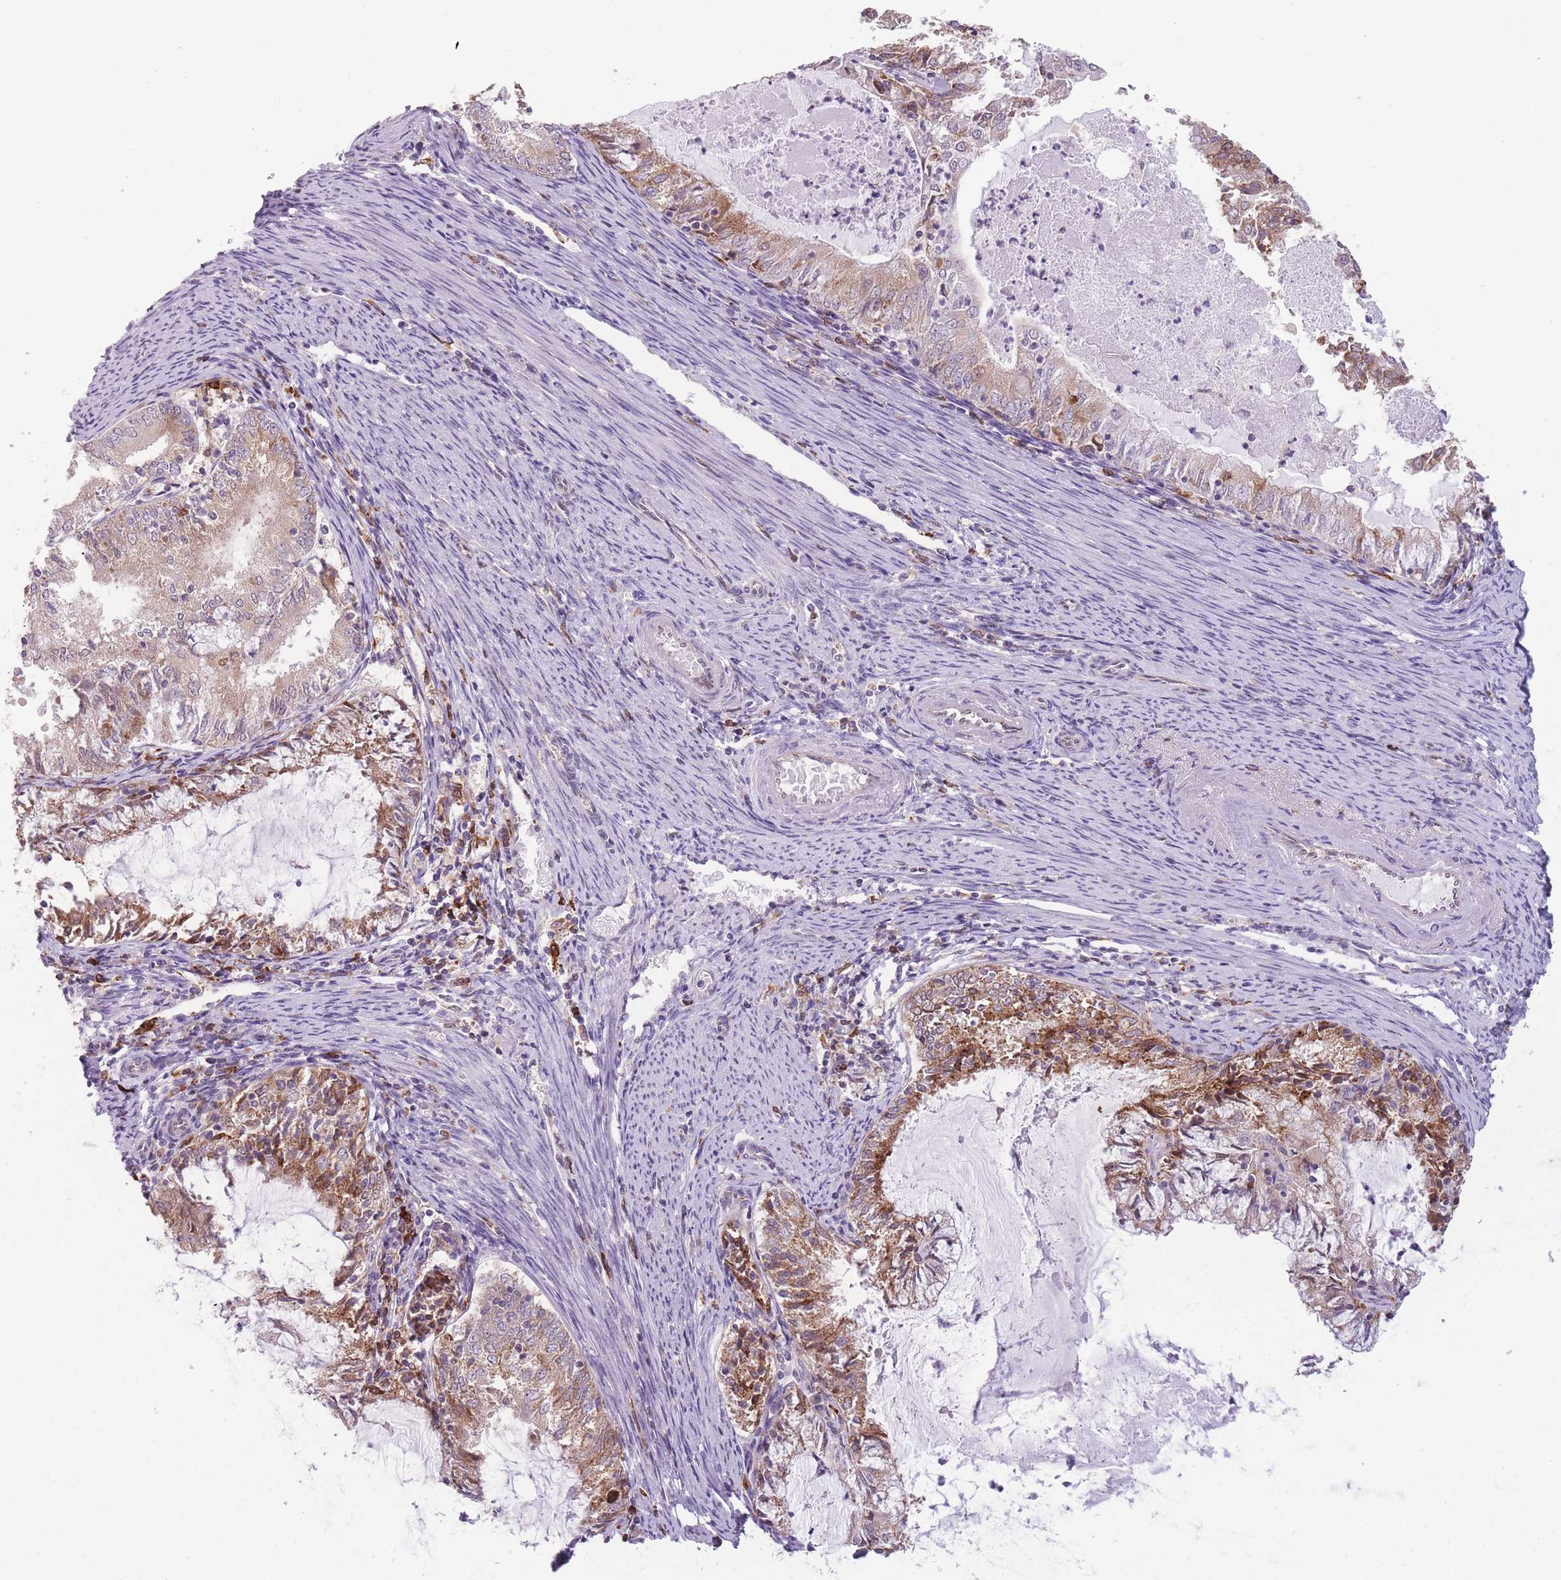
{"staining": {"intensity": "moderate", "quantity": "25%-75%", "location": "cytoplasmic/membranous"}, "tissue": "endometrial cancer", "cell_type": "Tumor cells", "image_type": "cancer", "snomed": [{"axis": "morphology", "description": "Adenocarcinoma, NOS"}, {"axis": "topography", "description": "Endometrium"}], "caption": "Immunohistochemical staining of human endometrial cancer (adenocarcinoma) shows moderate cytoplasmic/membranous protein staining in approximately 25%-75% of tumor cells. (Stains: DAB in brown, nuclei in blue, Microscopy: brightfield microscopy at high magnification).", "gene": "TMEM121", "patient": {"sex": "female", "age": 57}}